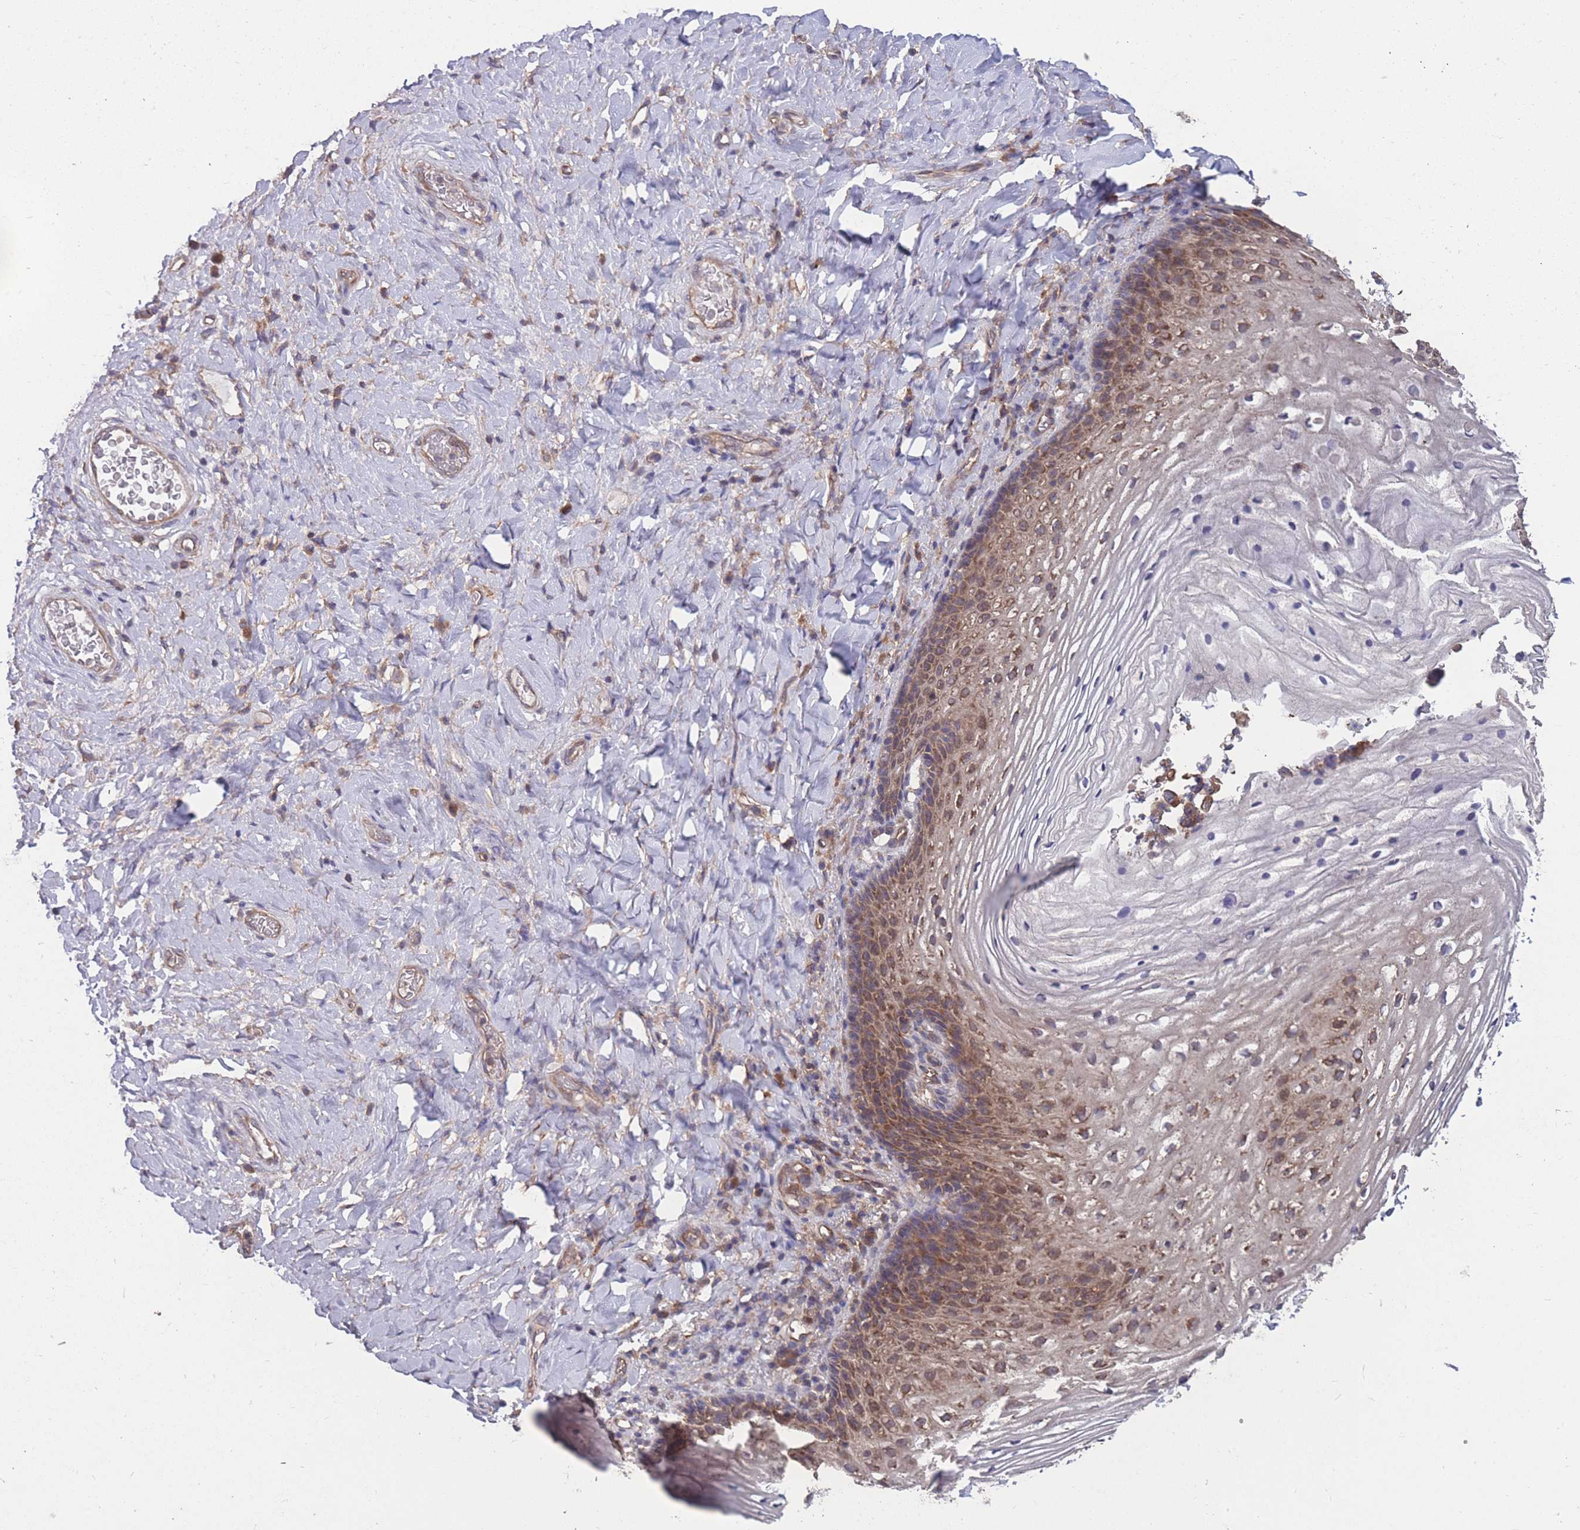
{"staining": {"intensity": "moderate", "quantity": "25%-75%", "location": "cytoplasmic/membranous"}, "tissue": "vagina", "cell_type": "Squamous epithelial cells", "image_type": "normal", "snomed": [{"axis": "morphology", "description": "Normal tissue, NOS"}, {"axis": "topography", "description": "Vagina"}], "caption": "IHC of normal human vagina reveals medium levels of moderate cytoplasmic/membranous positivity in about 25%-75% of squamous epithelial cells. (brown staining indicates protein expression, while blue staining denotes nuclei).", "gene": "ZPR1", "patient": {"sex": "female", "age": 60}}